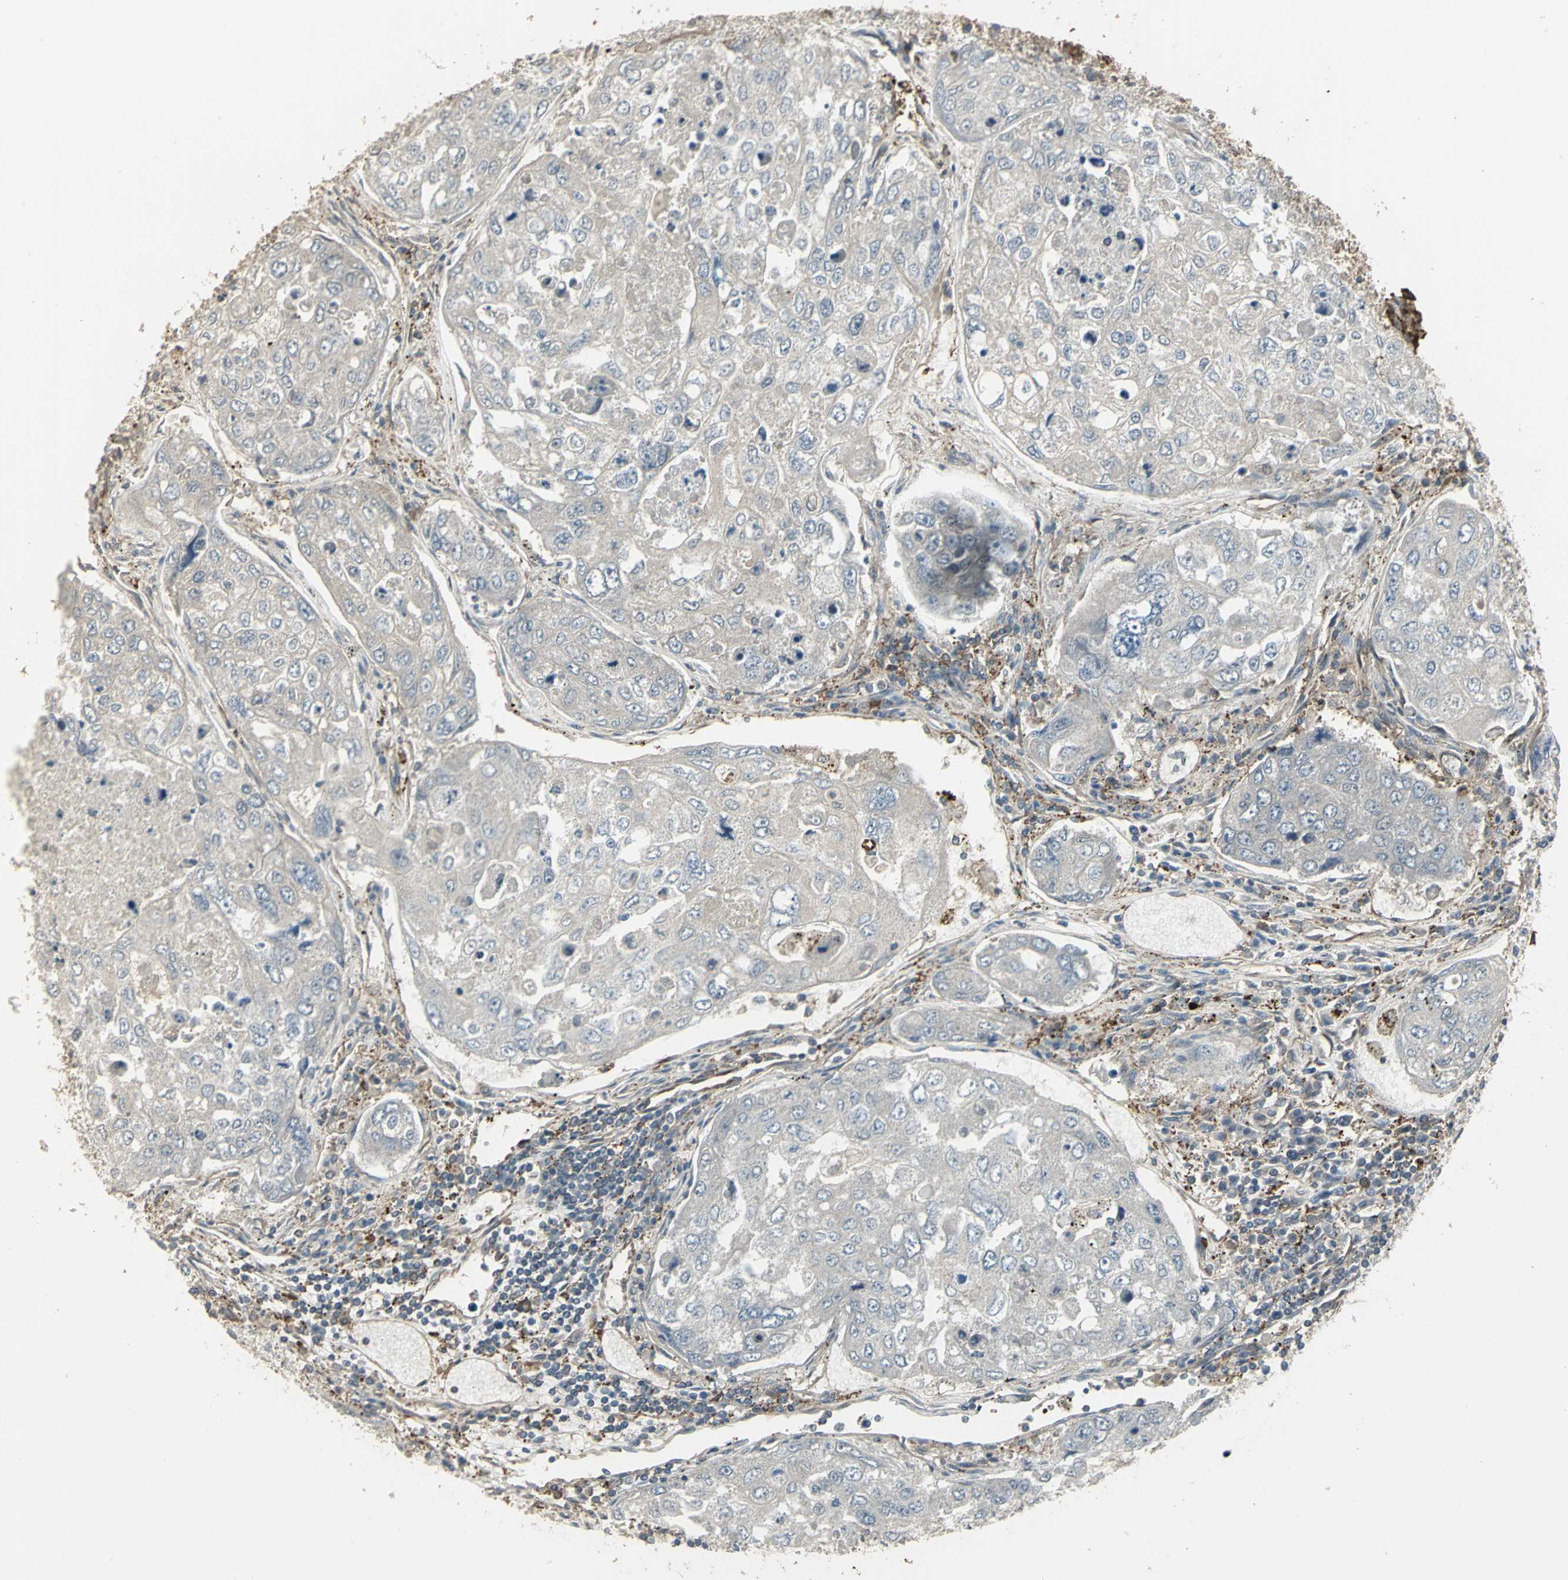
{"staining": {"intensity": "weak", "quantity": ">75%", "location": "cytoplasmic/membranous"}, "tissue": "urothelial cancer", "cell_type": "Tumor cells", "image_type": "cancer", "snomed": [{"axis": "morphology", "description": "Urothelial carcinoma, High grade"}, {"axis": "topography", "description": "Lymph node"}, {"axis": "topography", "description": "Urinary bladder"}], "caption": "About >75% of tumor cells in human urothelial cancer reveal weak cytoplasmic/membranous protein expression as visualized by brown immunohistochemical staining.", "gene": "PRXL2B", "patient": {"sex": "male", "age": 51}}